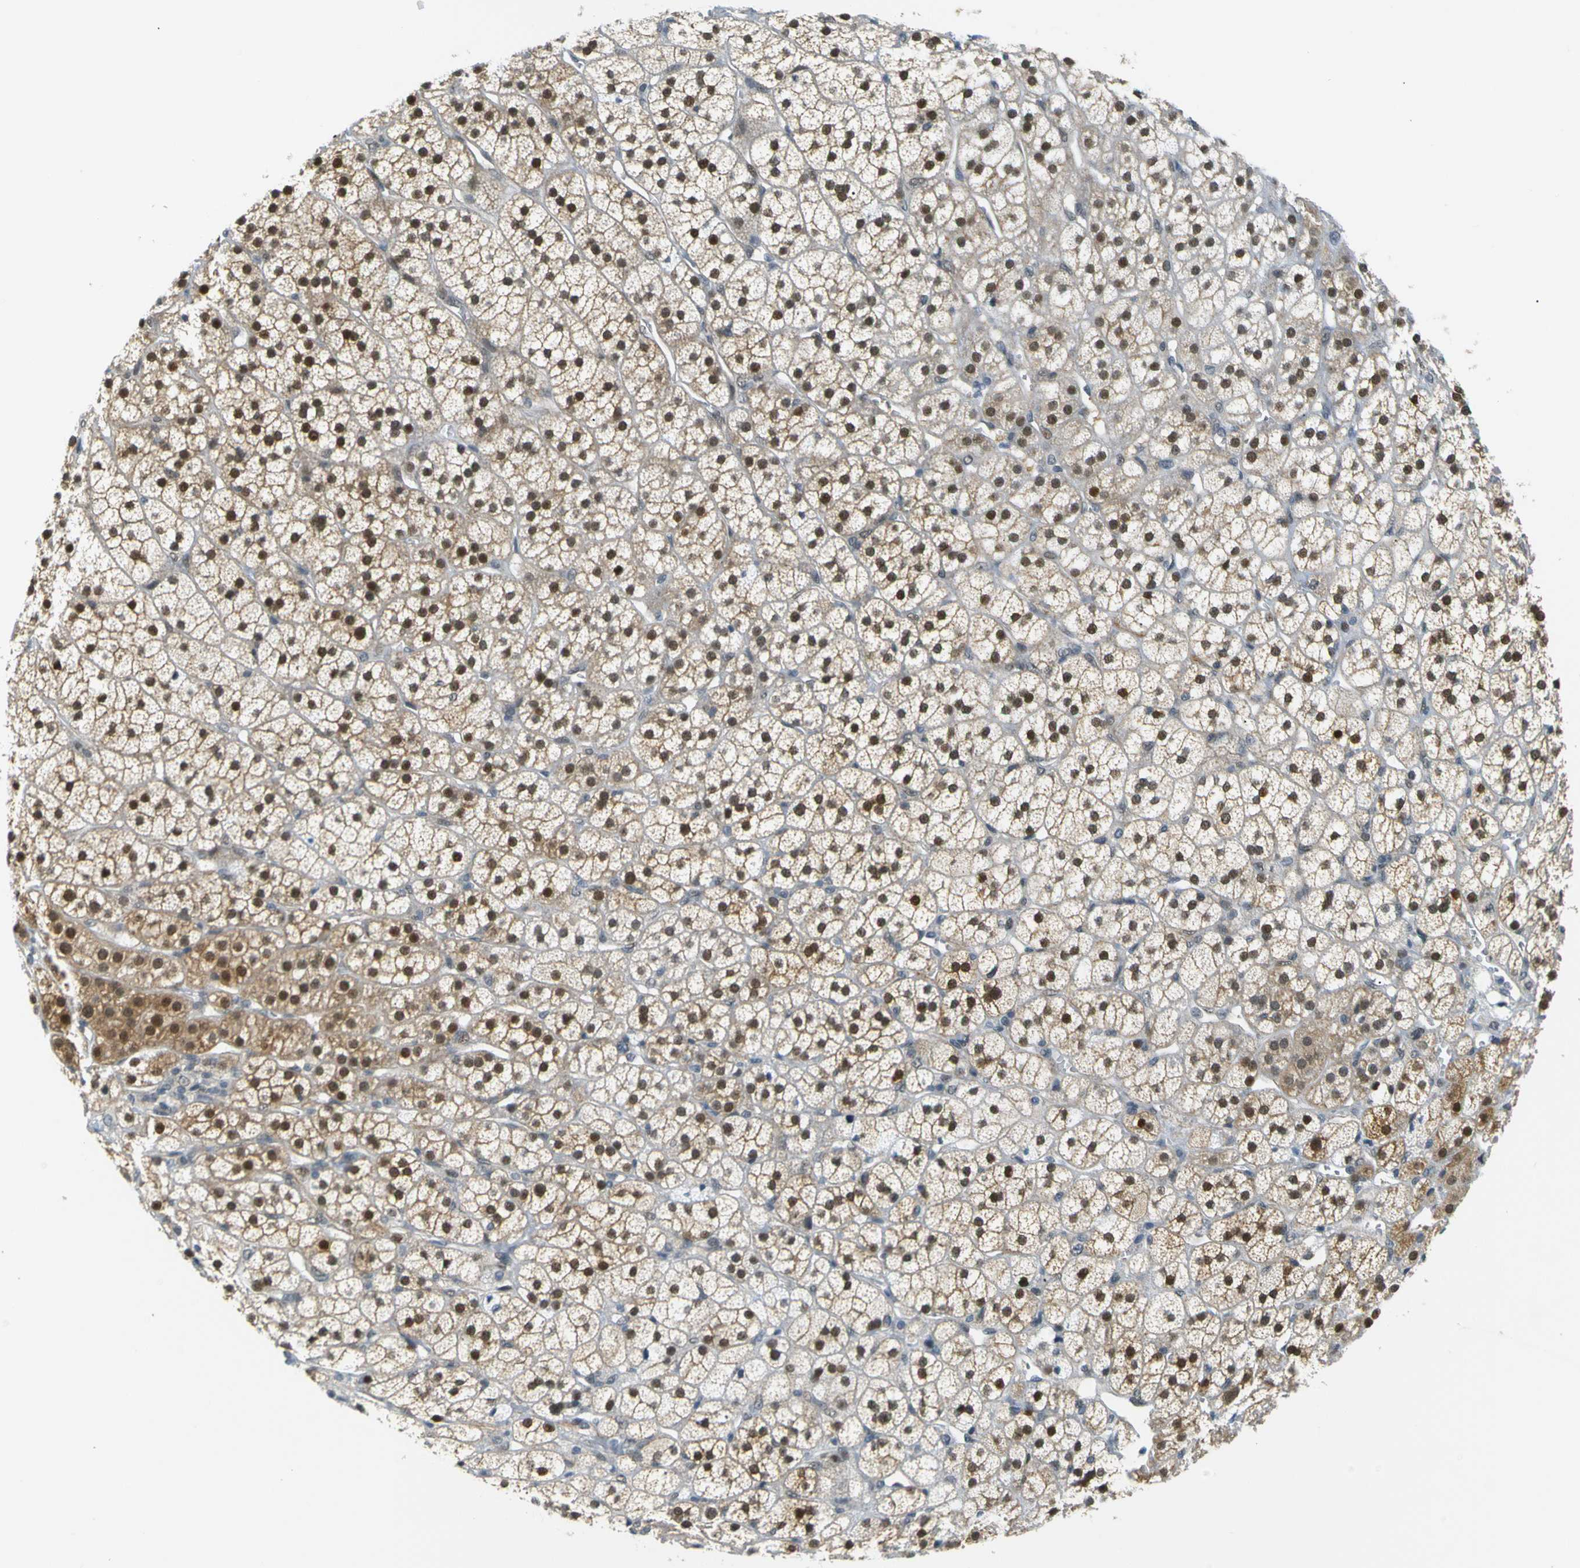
{"staining": {"intensity": "moderate", "quantity": ">75%", "location": "cytoplasmic/membranous,nuclear"}, "tissue": "adrenal gland", "cell_type": "Glandular cells", "image_type": "normal", "snomed": [{"axis": "morphology", "description": "Normal tissue, NOS"}, {"axis": "topography", "description": "Adrenal gland"}], "caption": "Immunohistochemistry (IHC) (DAB (3,3'-diaminobenzidine)) staining of normal adrenal gland shows moderate cytoplasmic/membranous,nuclear protein expression in about >75% of glandular cells. Using DAB (brown) and hematoxylin (blue) stains, captured at high magnification using brightfield microscopy.", "gene": "SKP1", "patient": {"sex": "male", "age": 56}}